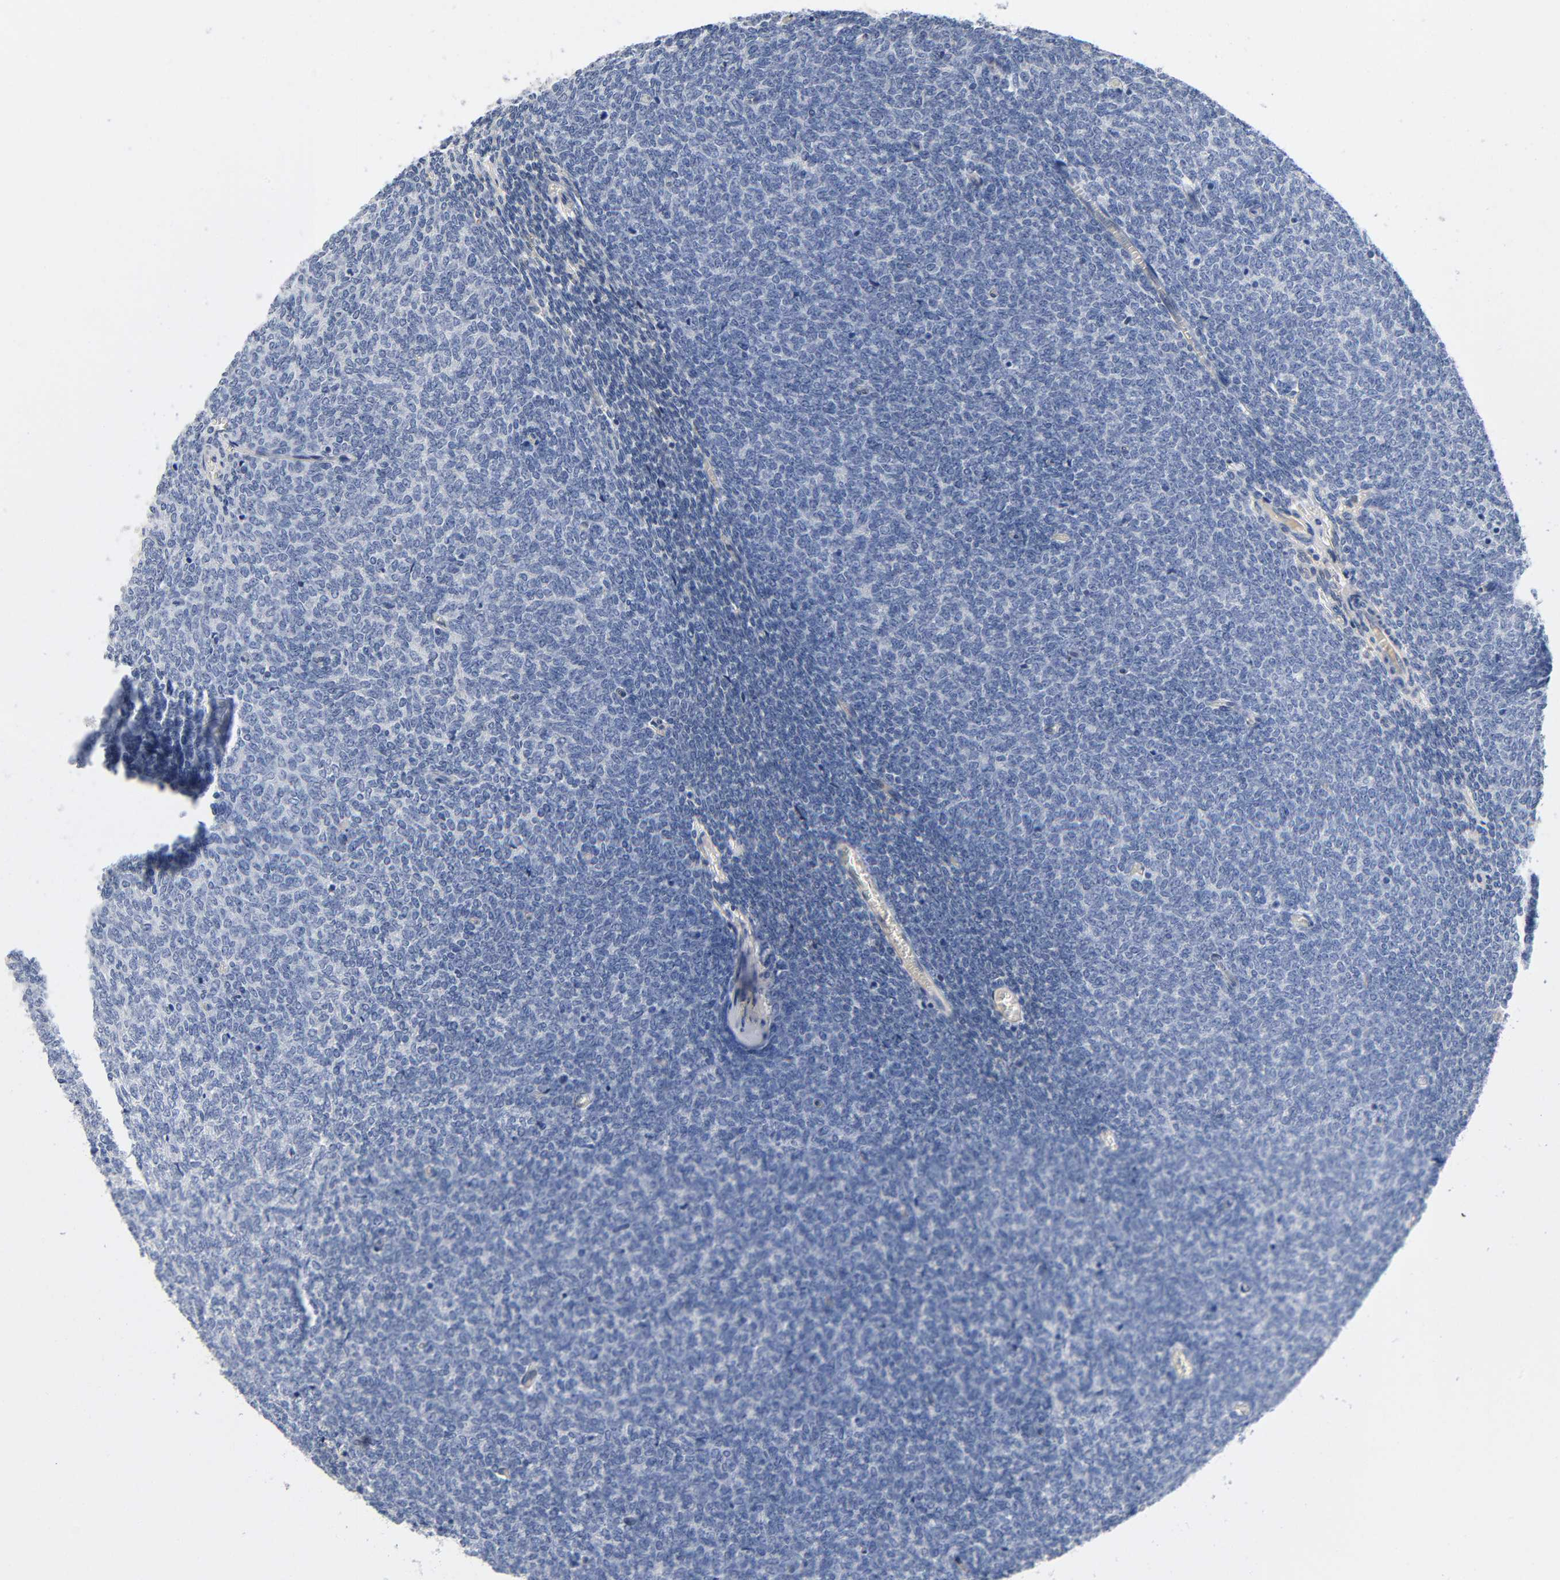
{"staining": {"intensity": "negative", "quantity": "none", "location": "none"}, "tissue": "renal cancer", "cell_type": "Tumor cells", "image_type": "cancer", "snomed": [{"axis": "morphology", "description": "Neoplasm, malignant, NOS"}, {"axis": "topography", "description": "Kidney"}], "caption": "Immunohistochemical staining of human renal malignant neoplasm displays no significant staining in tumor cells.", "gene": "TNC", "patient": {"sex": "male", "age": 28}}